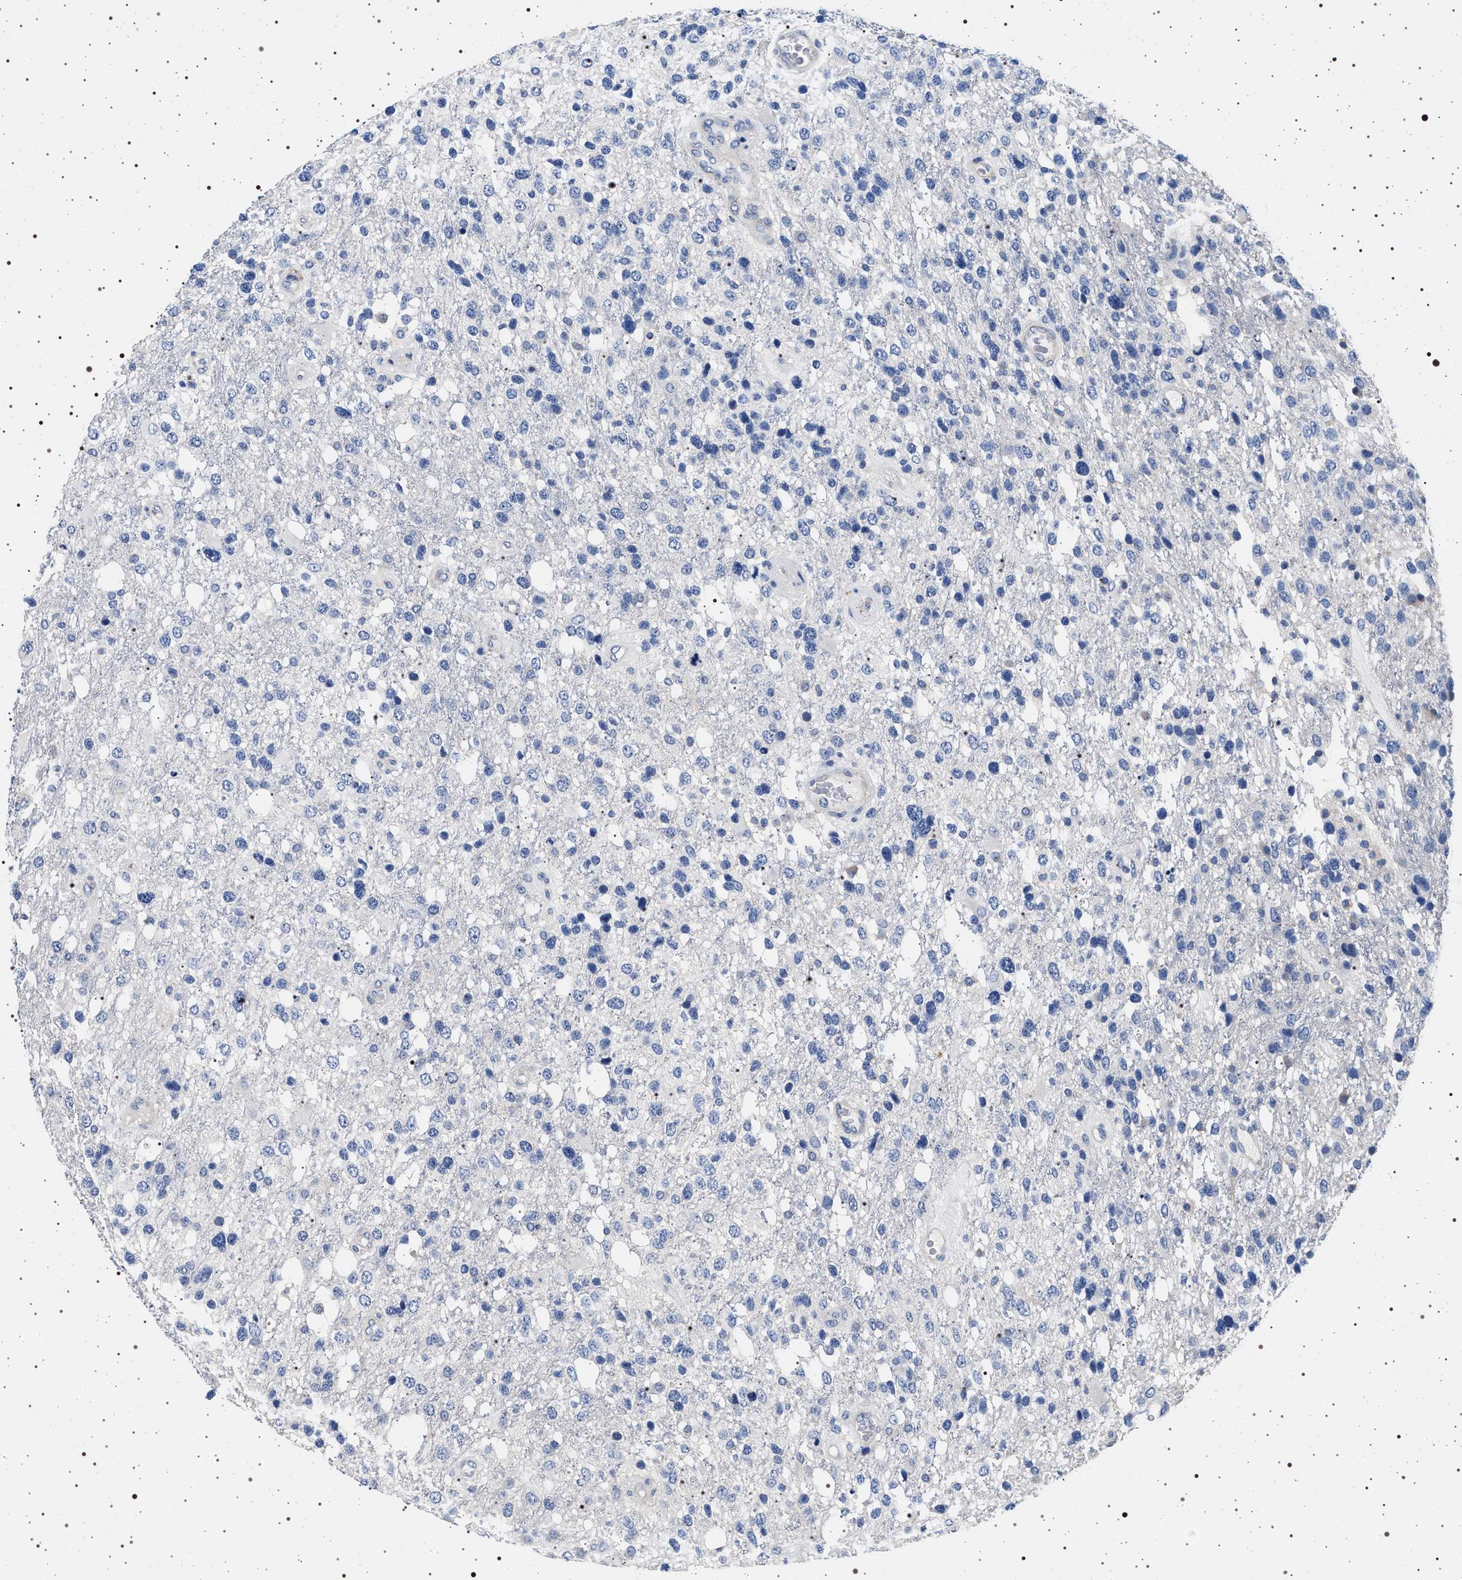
{"staining": {"intensity": "negative", "quantity": "none", "location": "none"}, "tissue": "glioma", "cell_type": "Tumor cells", "image_type": "cancer", "snomed": [{"axis": "morphology", "description": "Glioma, malignant, High grade"}, {"axis": "topography", "description": "Brain"}], "caption": "This image is of malignant glioma (high-grade) stained with immunohistochemistry (IHC) to label a protein in brown with the nuclei are counter-stained blue. There is no positivity in tumor cells.", "gene": "HSD17B1", "patient": {"sex": "female", "age": 58}}